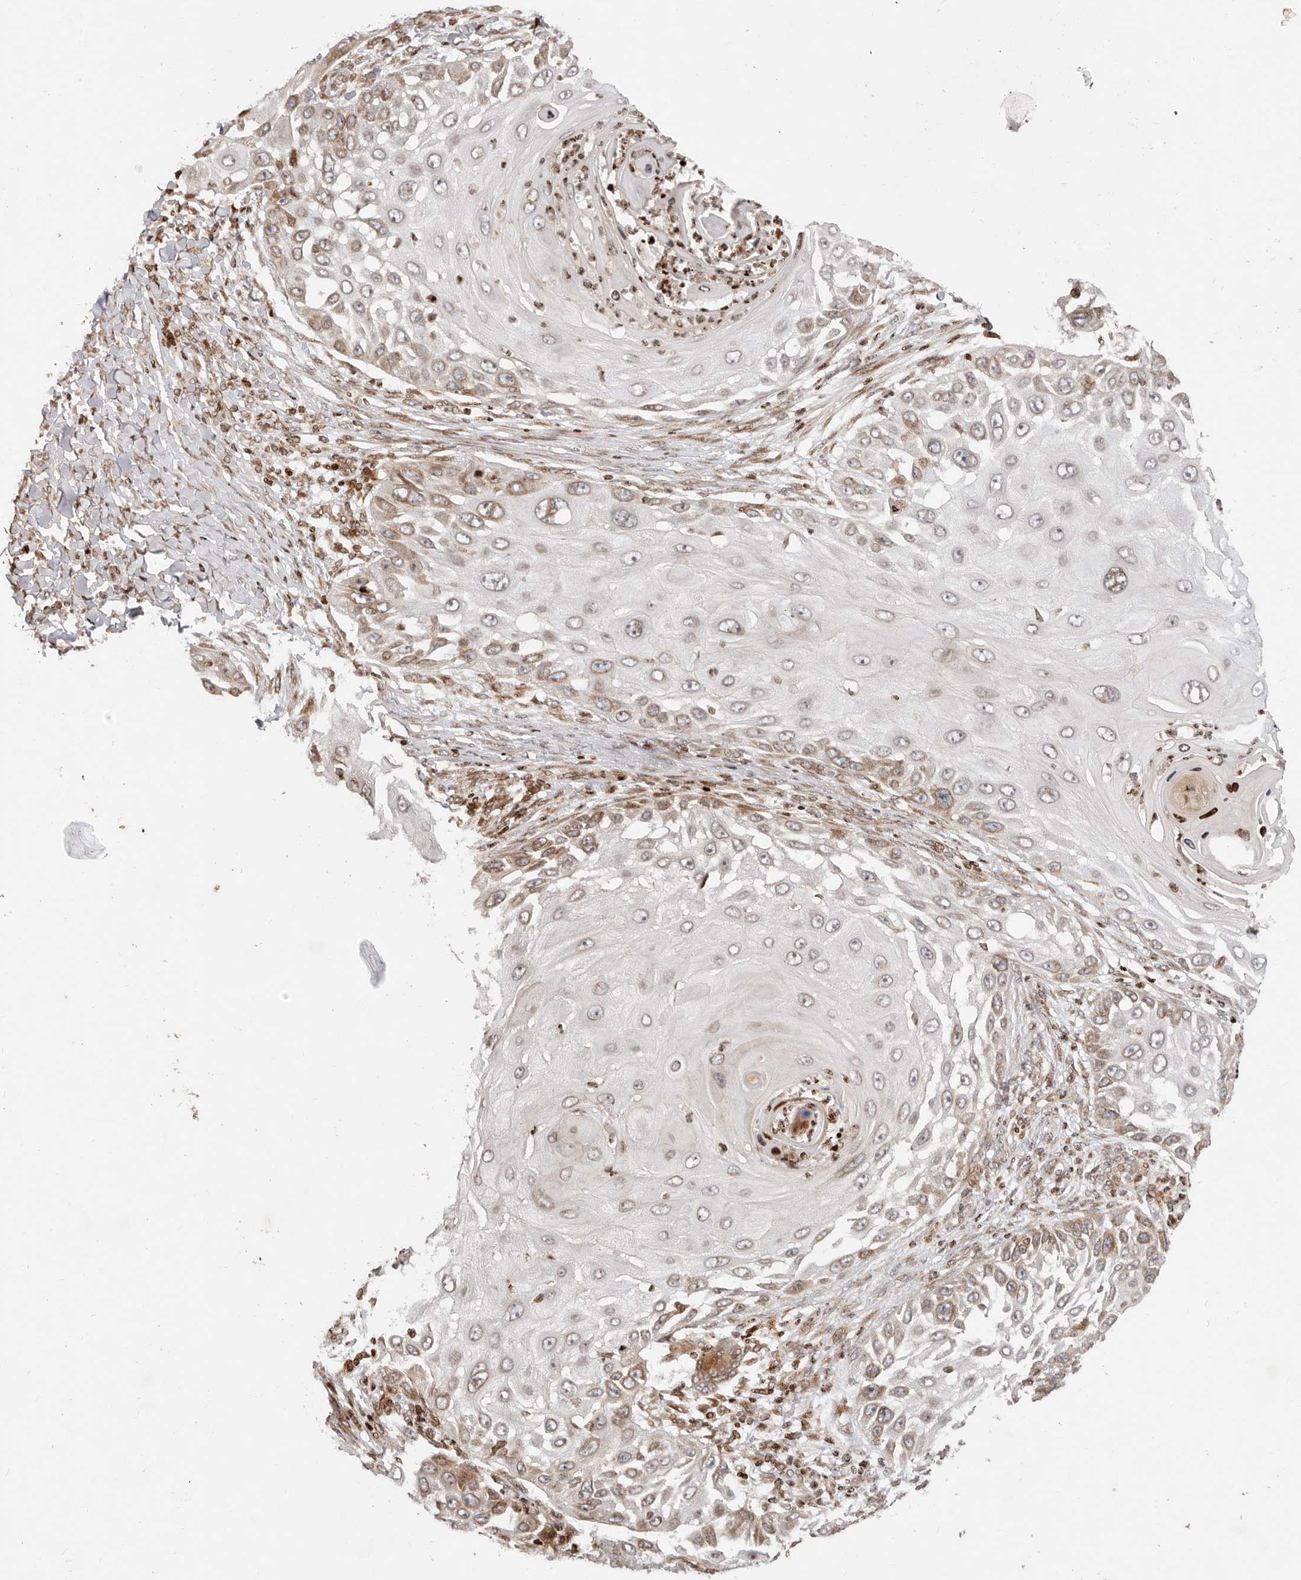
{"staining": {"intensity": "moderate", "quantity": "25%-75%", "location": "cytoplasmic/membranous,nuclear"}, "tissue": "skin cancer", "cell_type": "Tumor cells", "image_type": "cancer", "snomed": [{"axis": "morphology", "description": "Squamous cell carcinoma, NOS"}, {"axis": "topography", "description": "Skin"}], "caption": "An immunohistochemistry (IHC) histopathology image of neoplastic tissue is shown. Protein staining in brown highlights moderate cytoplasmic/membranous and nuclear positivity in skin cancer within tumor cells.", "gene": "TRIM4", "patient": {"sex": "female", "age": 44}}